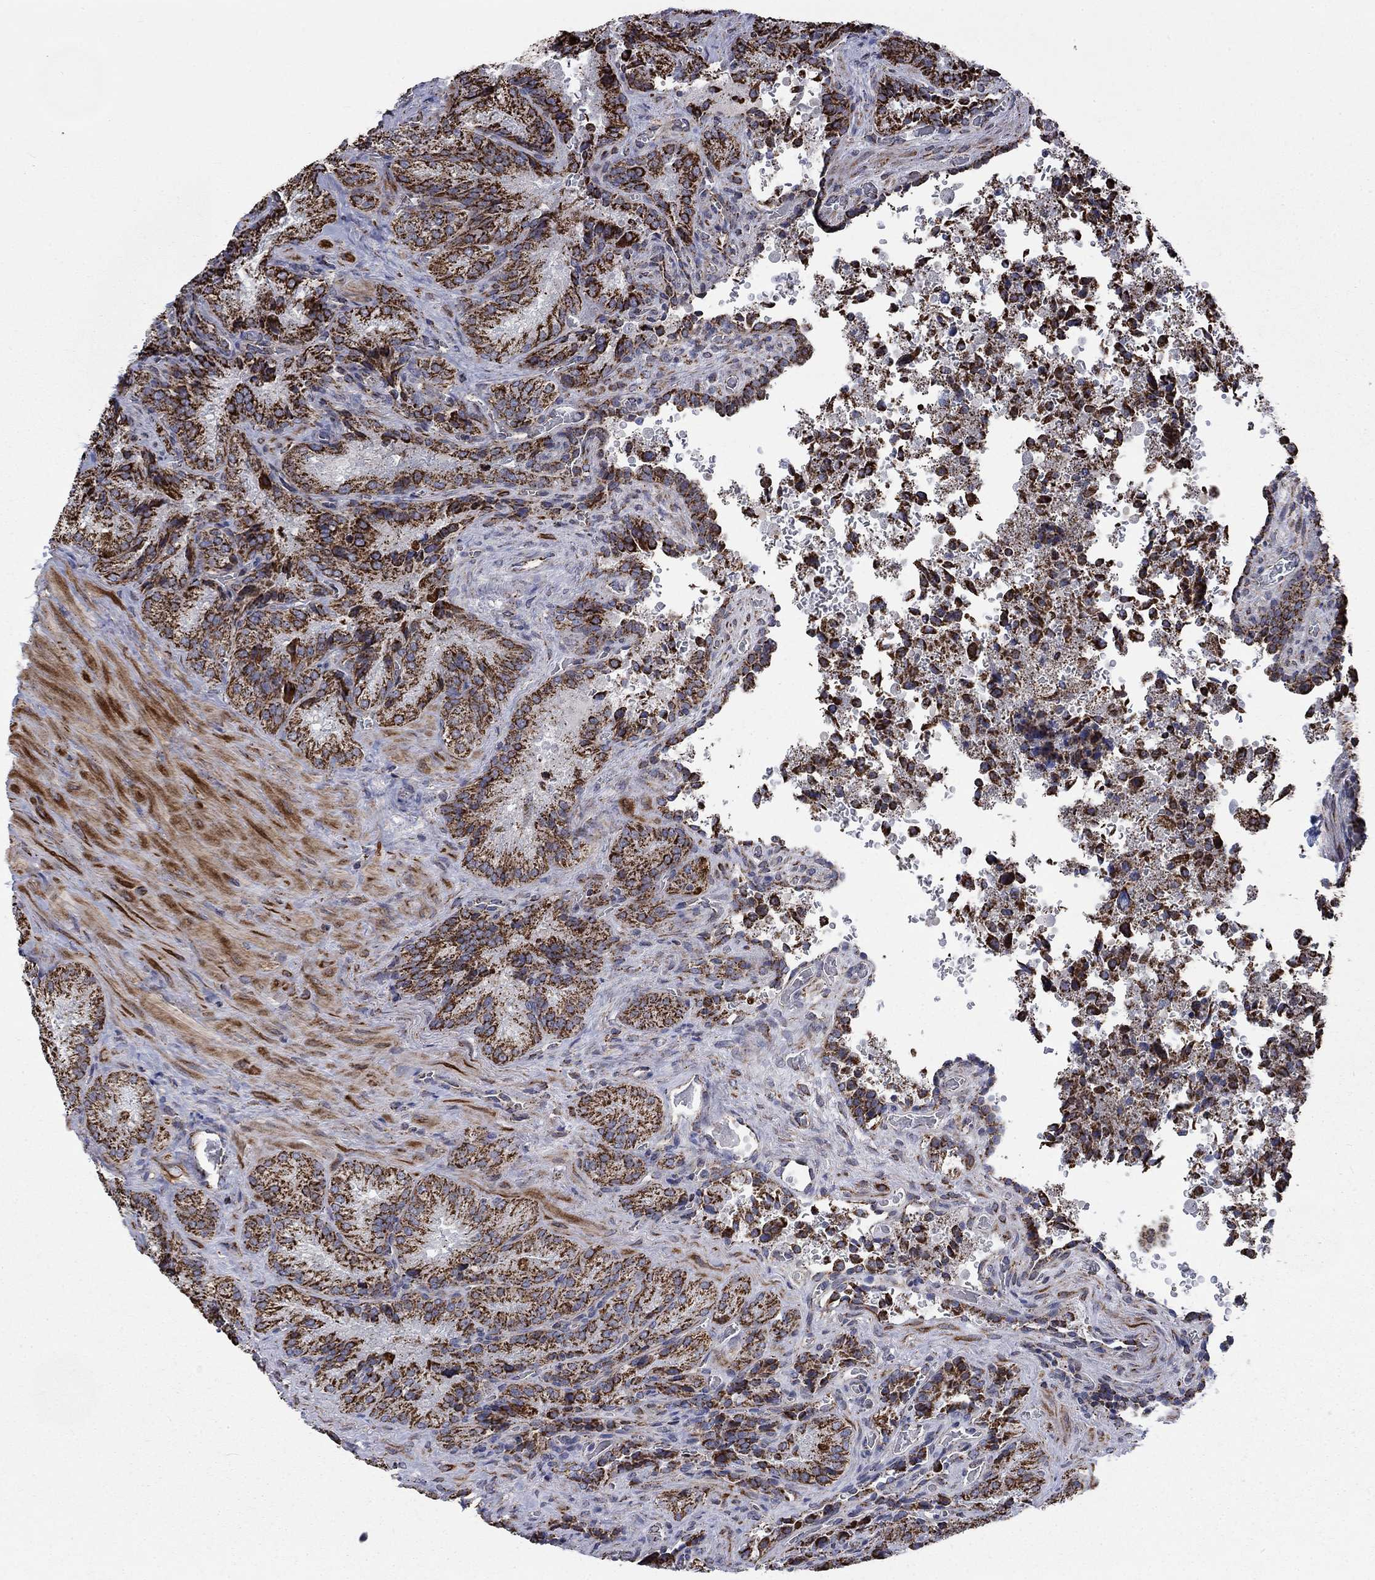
{"staining": {"intensity": "strong", "quantity": ">75%", "location": "cytoplasmic/membranous"}, "tissue": "seminal vesicle", "cell_type": "Glandular cells", "image_type": "normal", "snomed": [{"axis": "morphology", "description": "Normal tissue, NOS"}, {"axis": "topography", "description": "Seminal veicle"}], "caption": "This histopathology image demonstrates immunohistochemistry staining of benign human seminal vesicle, with high strong cytoplasmic/membranous staining in approximately >75% of glandular cells.", "gene": "MOAP1", "patient": {"sex": "male", "age": 37}}